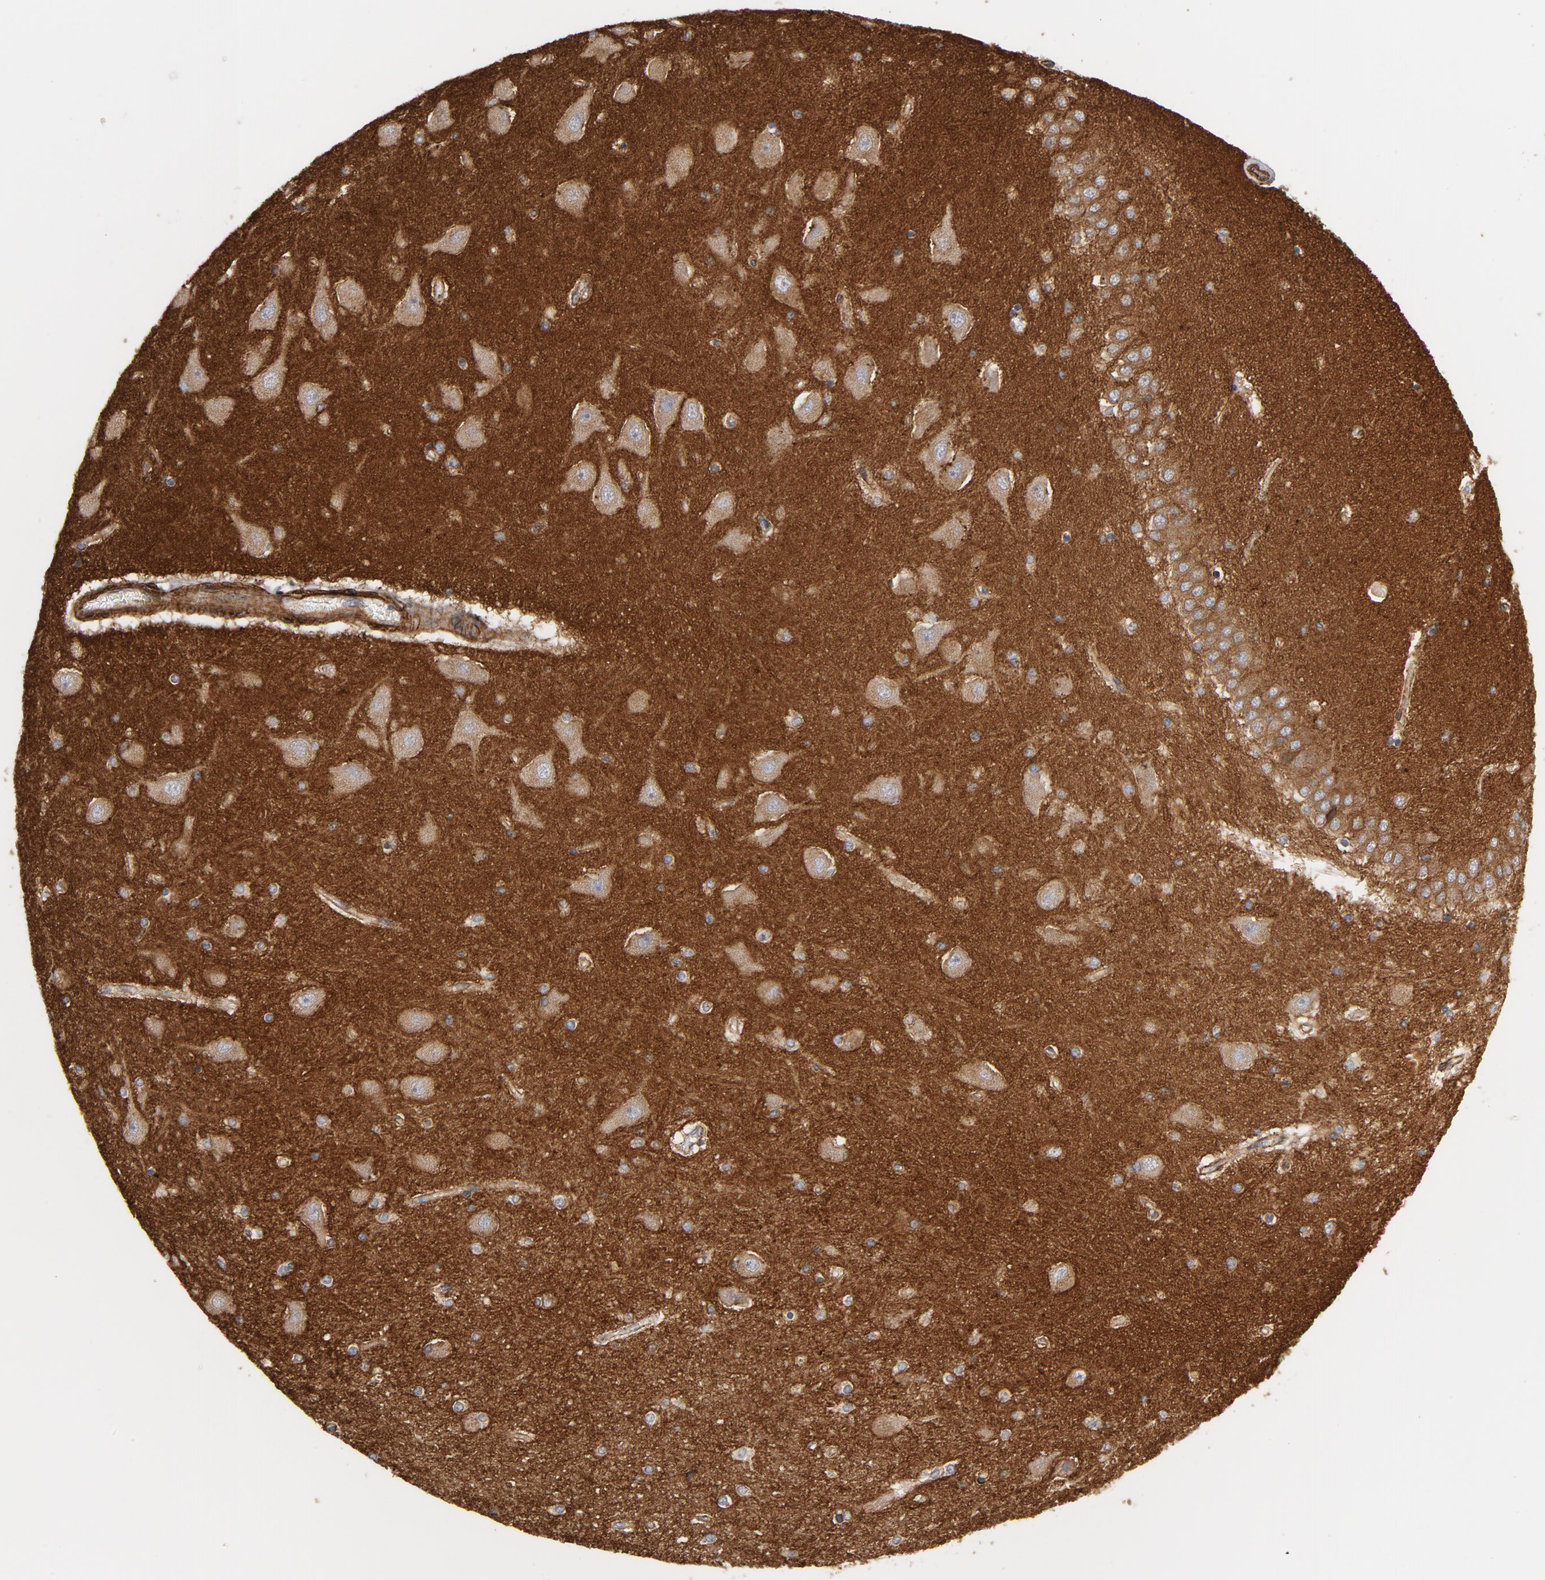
{"staining": {"intensity": "weak", "quantity": "25%-75%", "location": "cytoplasmic/membranous"}, "tissue": "hippocampus", "cell_type": "Glial cells", "image_type": "normal", "snomed": [{"axis": "morphology", "description": "Normal tissue, NOS"}, {"axis": "topography", "description": "Hippocampus"}], "caption": "Protein analysis of unremarkable hippocampus displays weak cytoplasmic/membranous staining in approximately 25%-75% of glial cells.", "gene": "GNG2", "patient": {"sex": "female", "age": 54}}